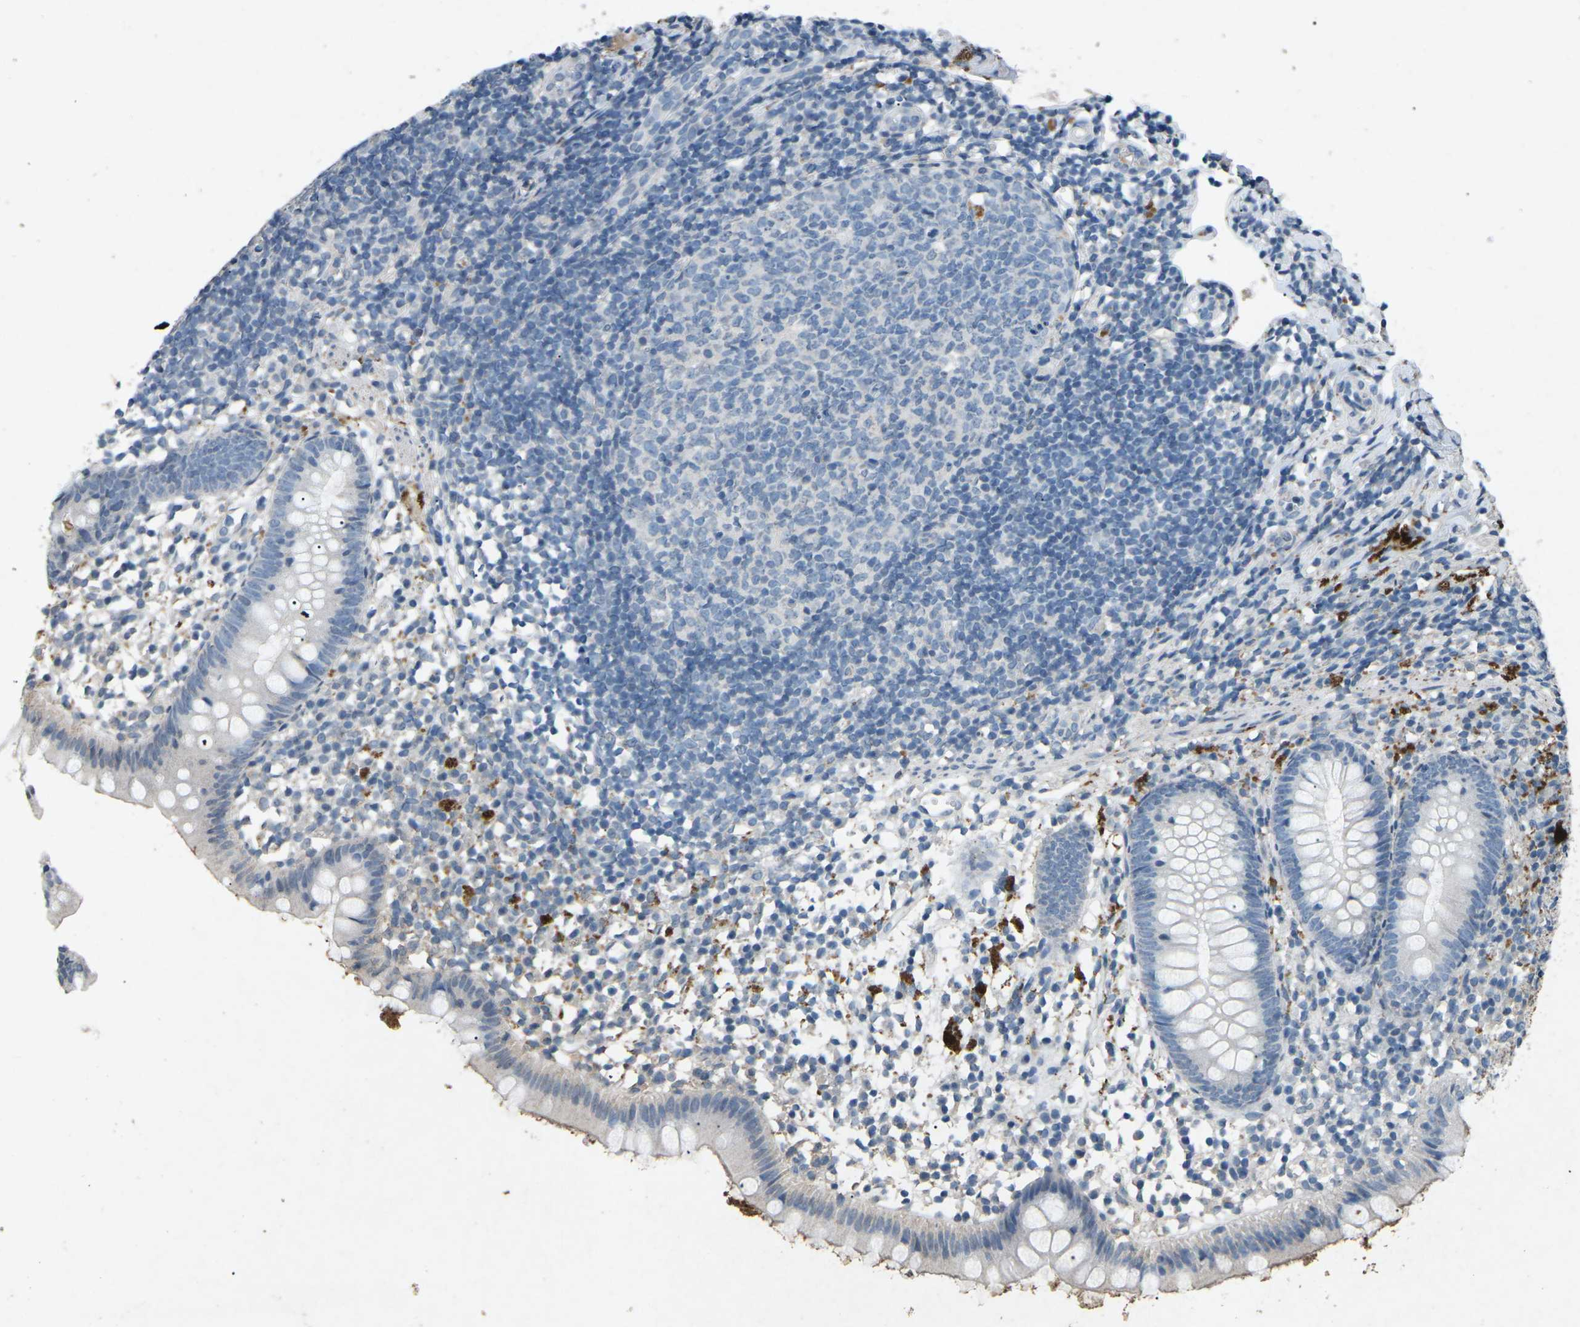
{"staining": {"intensity": "negative", "quantity": "none", "location": "none"}, "tissue": "appendix", "cell_type": "Glandular cells", "image_type": "normal", "snomed": [{"axis": "morphology", "description": "Normal tissue, NOS"}, {"axis": "topography", "description": "Appendix"}], "caption": "A micrograph of appendix stained for a protein displays no brown staining in glandular cells.", "gene": "A1BG", "patient": {"sex": "female", "age": 20}}